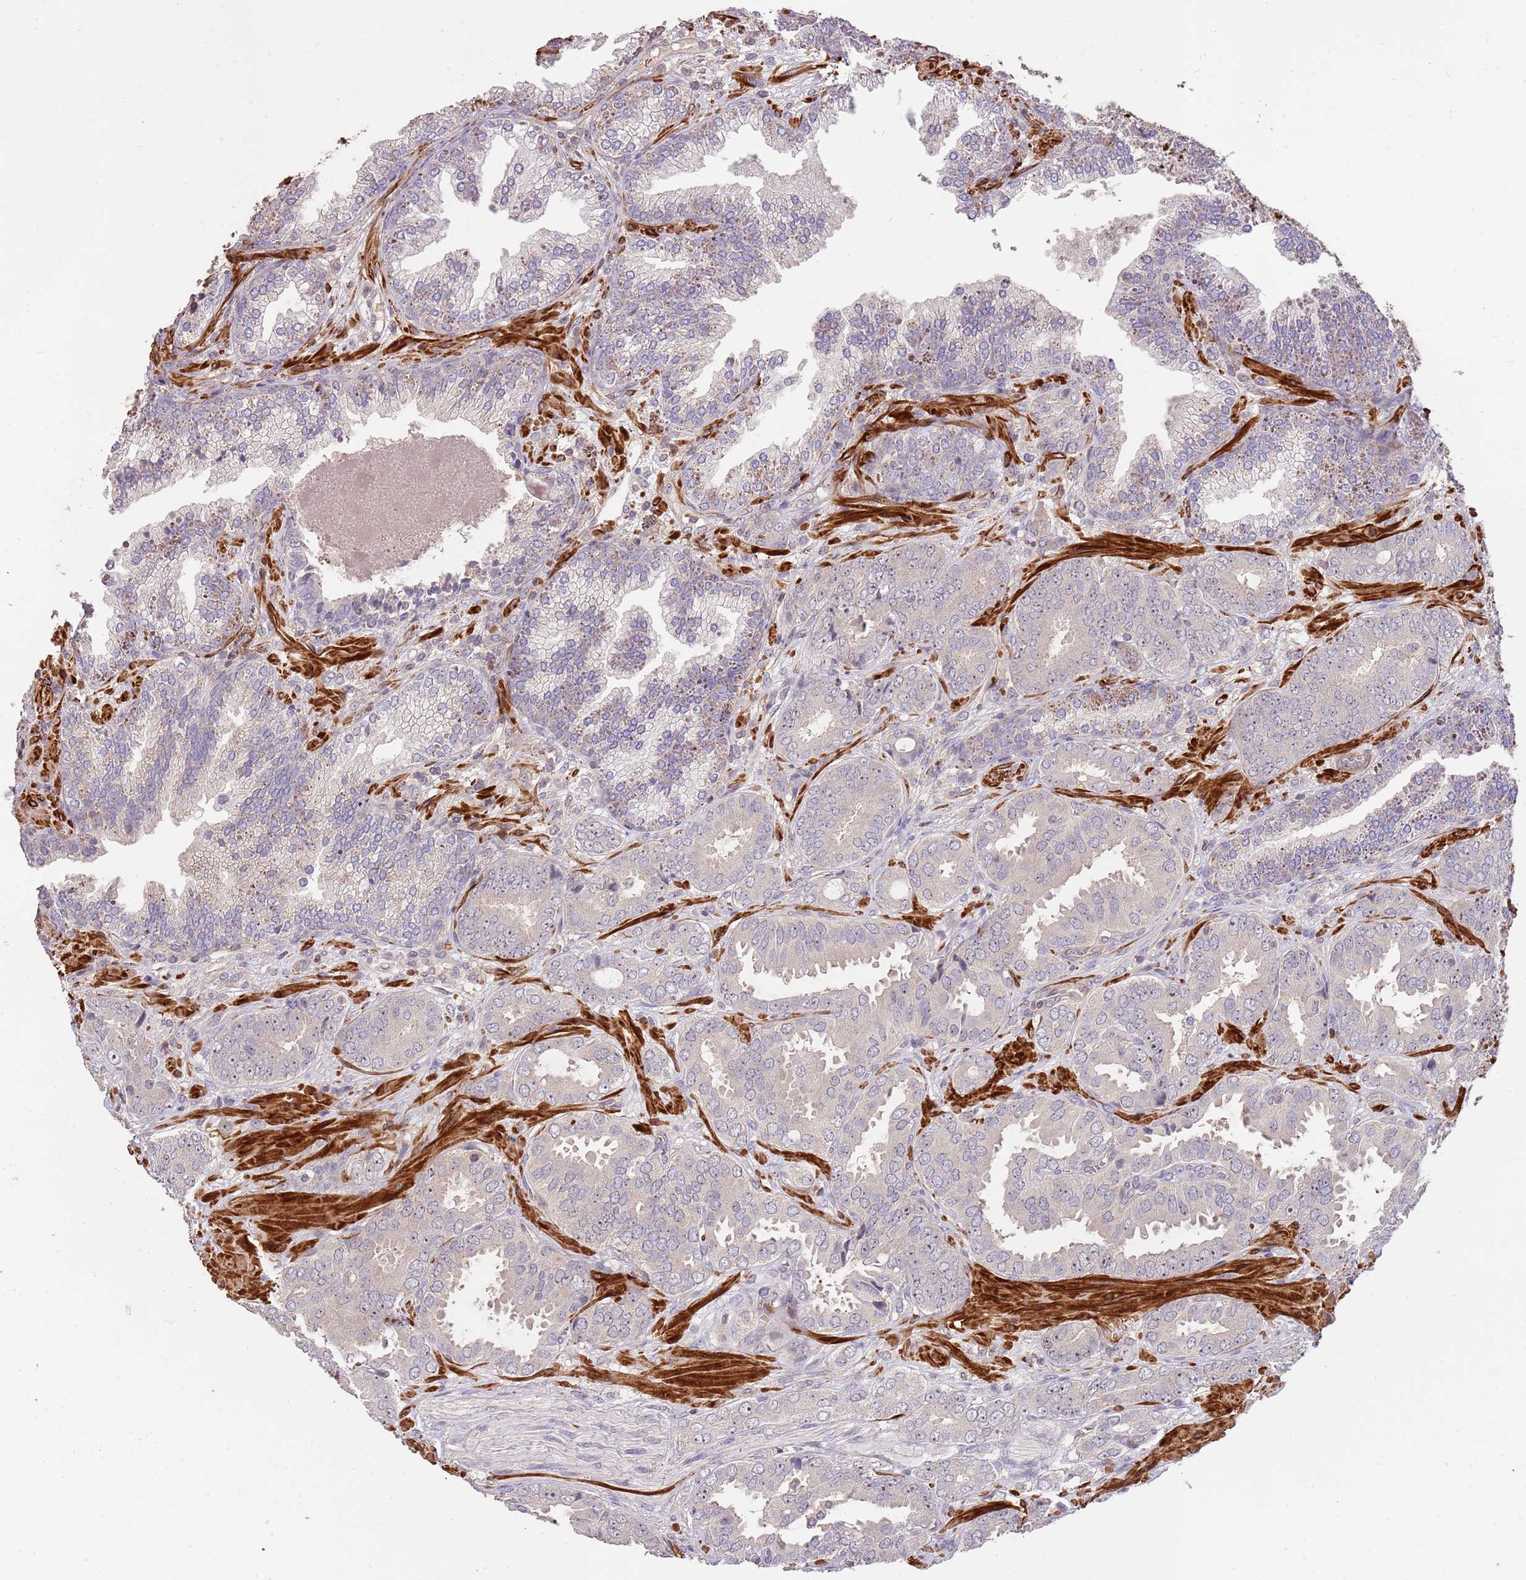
{"staining": {"intensity": "negative", "quantity": "none", "location": "none"}, "tissue": "prostate cancer", "cell_type": "Tumor cells", "image_type": "cancer", "snomed": [{"axis": "morphology", "description": "Adenocarcinoma, High grade"}, {"axis": "topography", "description": "Prostate"}], "caption": "High magnification brightfield microscopy of prostate cancer (adenocarcinoma (high-grade)) stained with DAB (3,3'-diaminobenzidine) (brown) and counterstained with hematoxylin (blue): tumor cells show no significant positivity.", "gene": "ADTRP", "patient": {"sex": "male", "age": 71}}